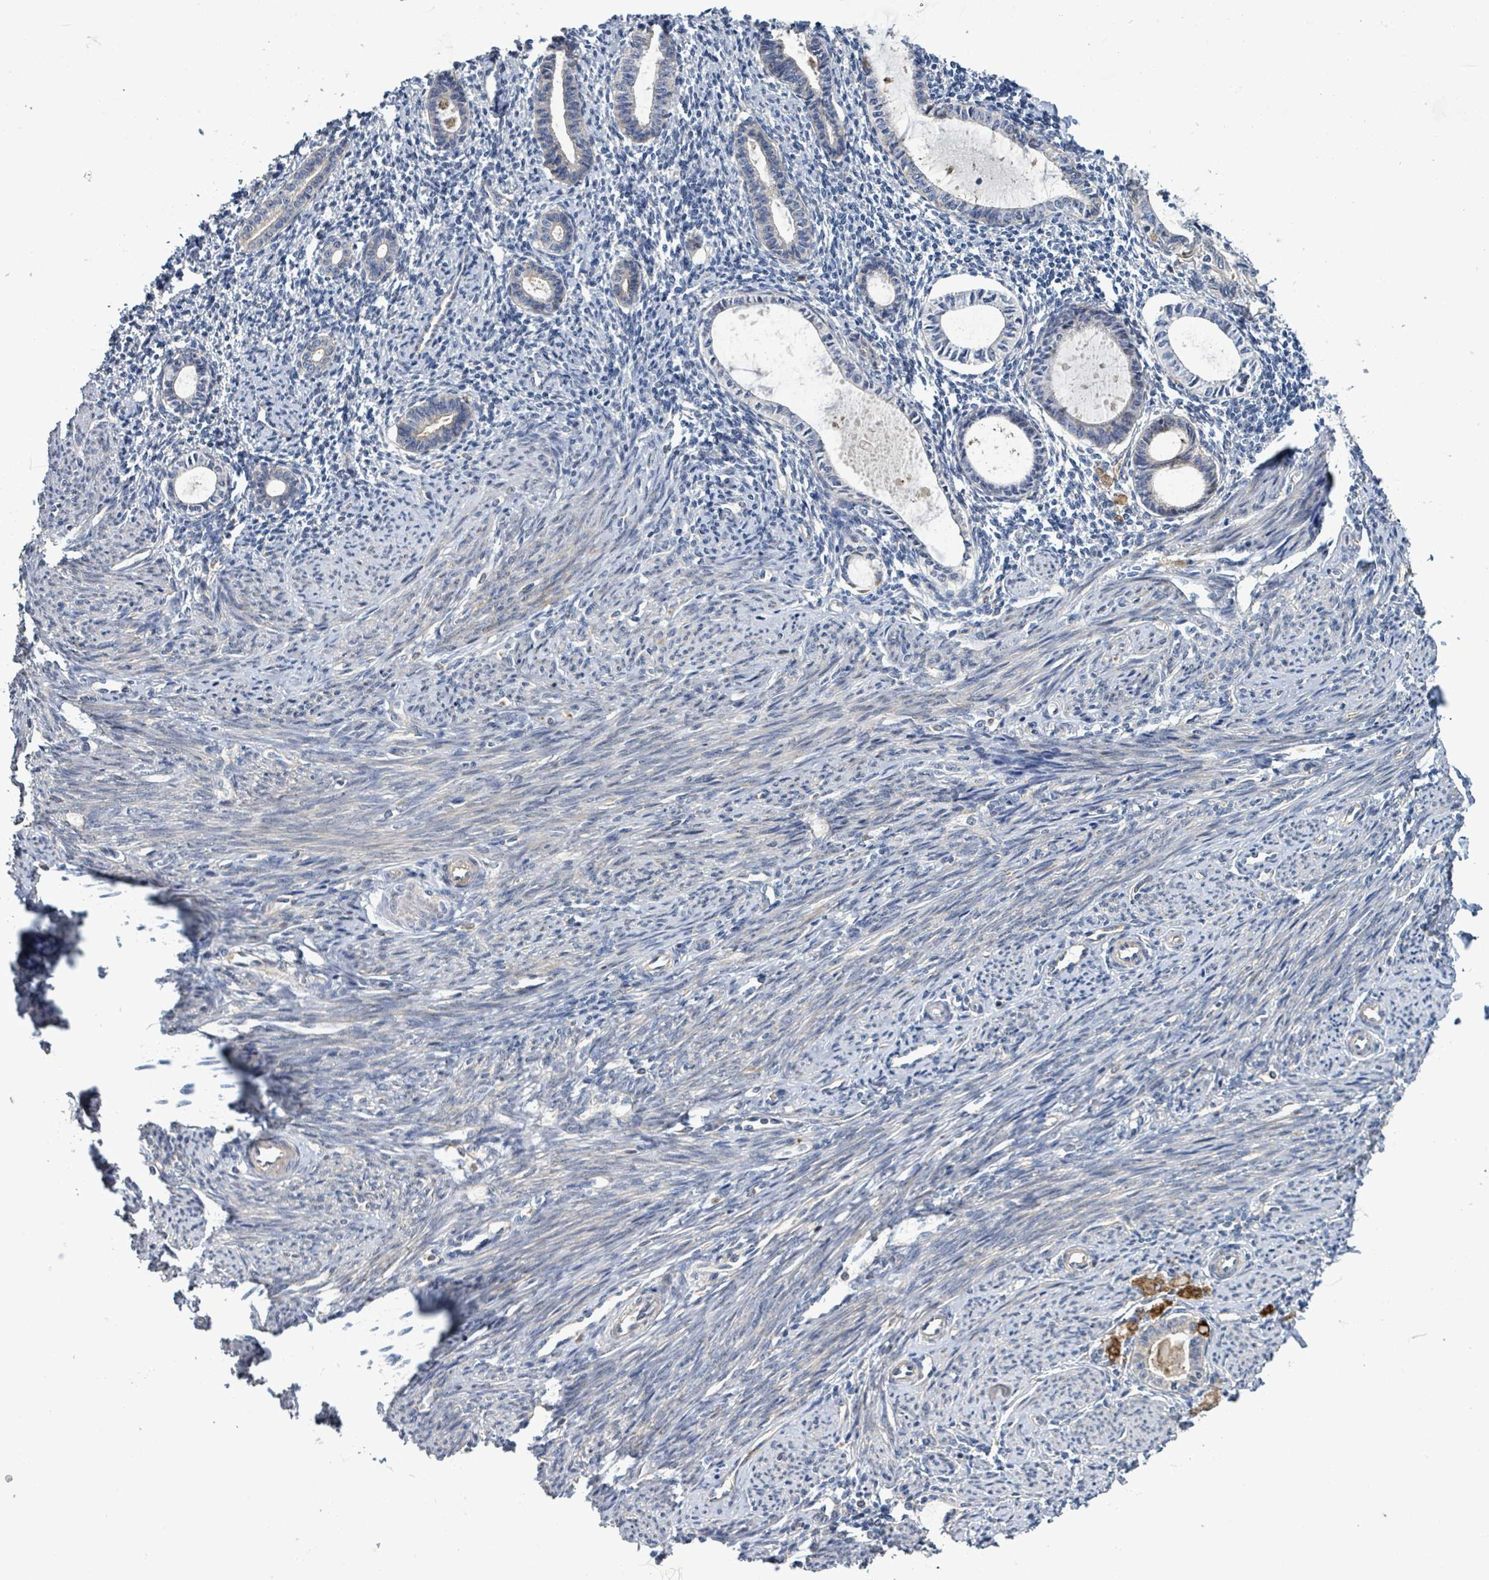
{"staining": {"intensity": "weak", "quantity": "25%-75%", "location": "cytoplasmic/membranous"}, "tissue": "endometrium", "cell_type": "Cells in endometrial stroma", "image_type": "normal", "snomed": [{"axis": "morphology", "description": "Normal tissue, NOS"}, {"axis": "topography", "description": "Endometrium"}], "caption": "Immunohistochemical staining of benign human endometrium reveals 25%-75% levels of weak cytoplasmic/membranous protein positivity in about 25%-75% of cells in endometrial stroma.", "gene": "PLAAT1", "patient": {"sex": "female", "age": 63}}